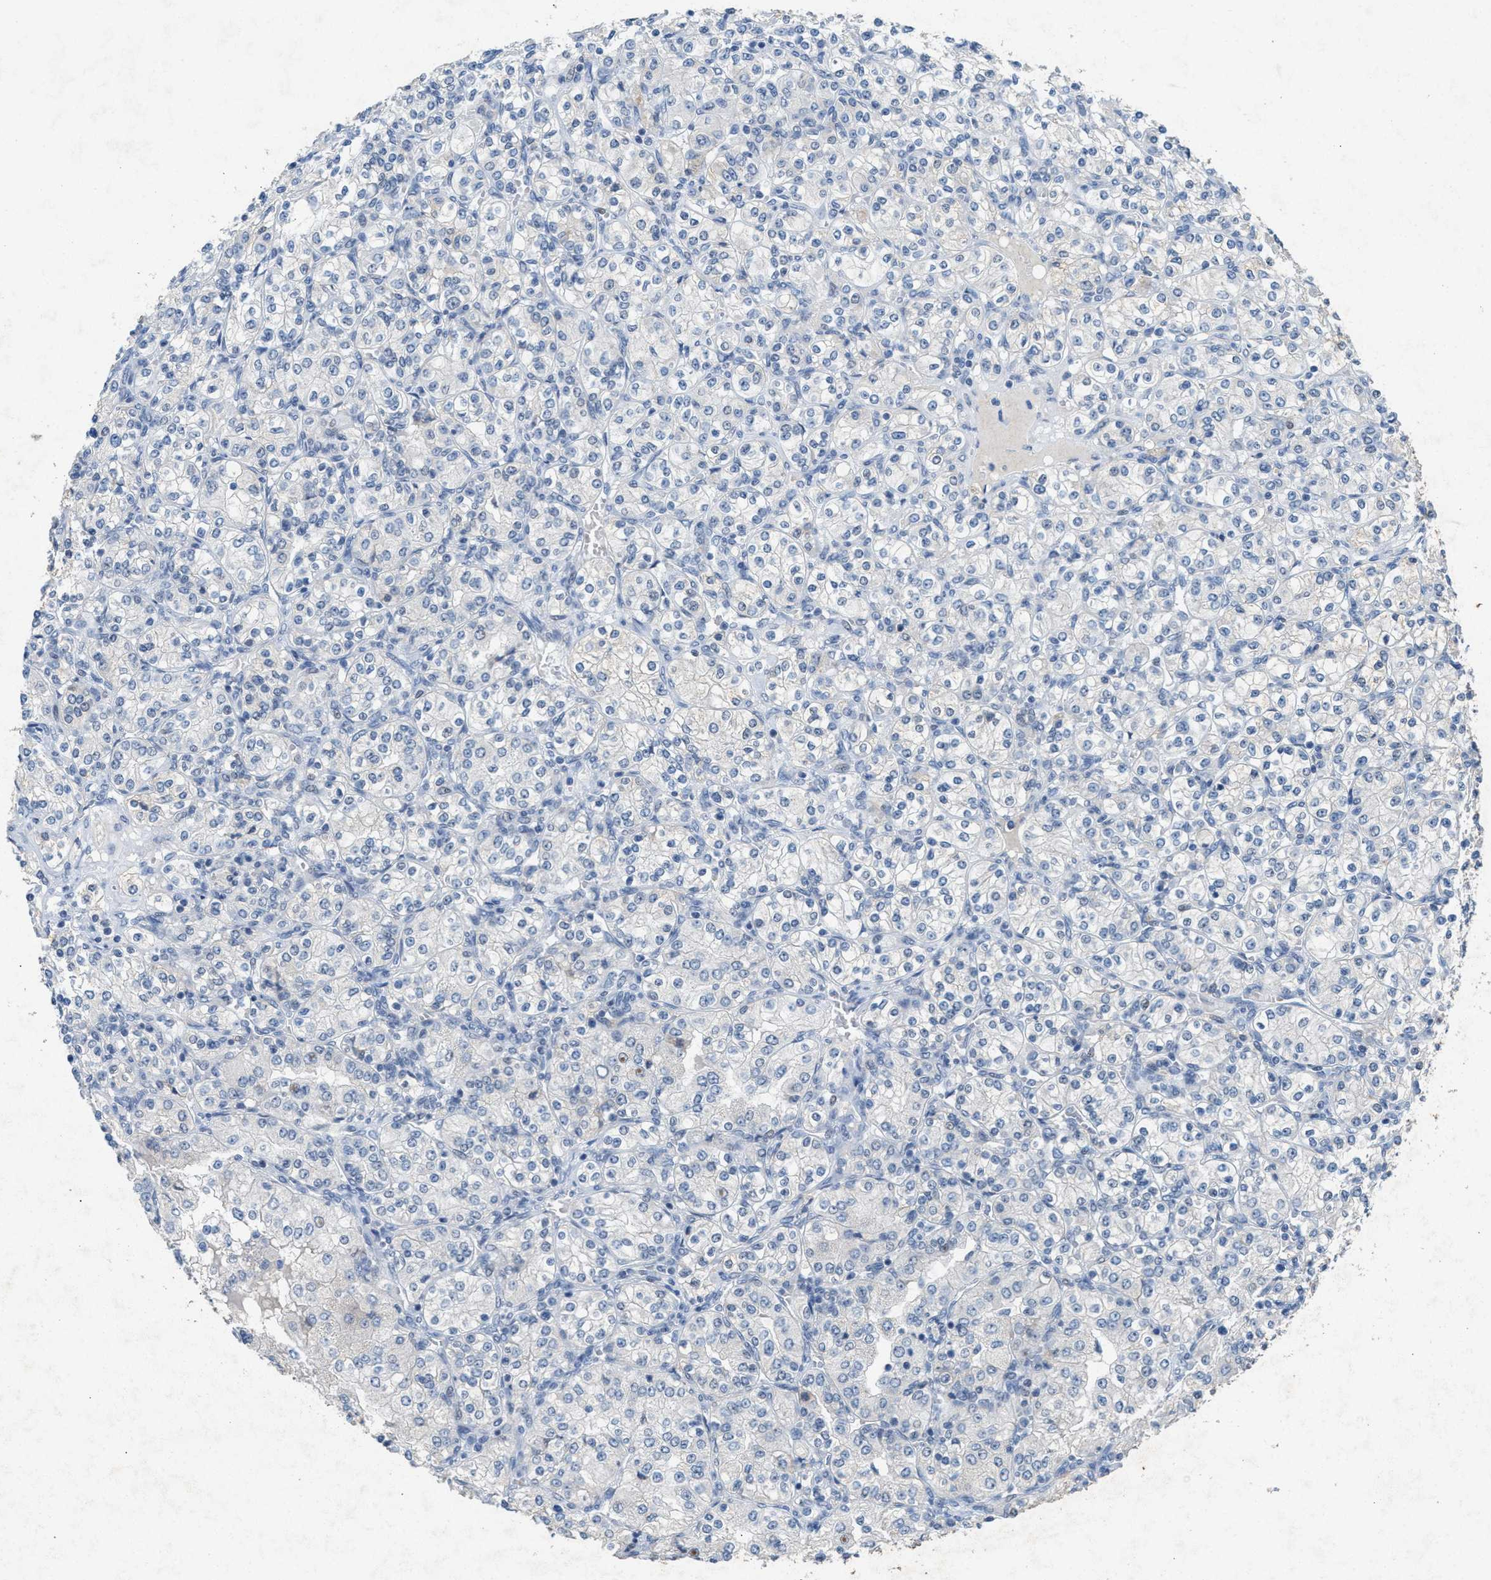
{"staining": {"intensity": "negative", "quantity": "none", "location": "none"}, "tissue": "renal cancer", "cell_type": "Tumor cells", "image_type": "cancer", "snomed": [{"axis": "morphology", "description": "Adenocarcinoma, NOS"}, {"axis": "topography", "description": "Kidney"}], "caption": "Histopathology image shows no protein staining in tumor cells of renal adenocarcinoma tissue.", "gene": "SLC5A5", "patient": {"sex": "male", "age": 77}}